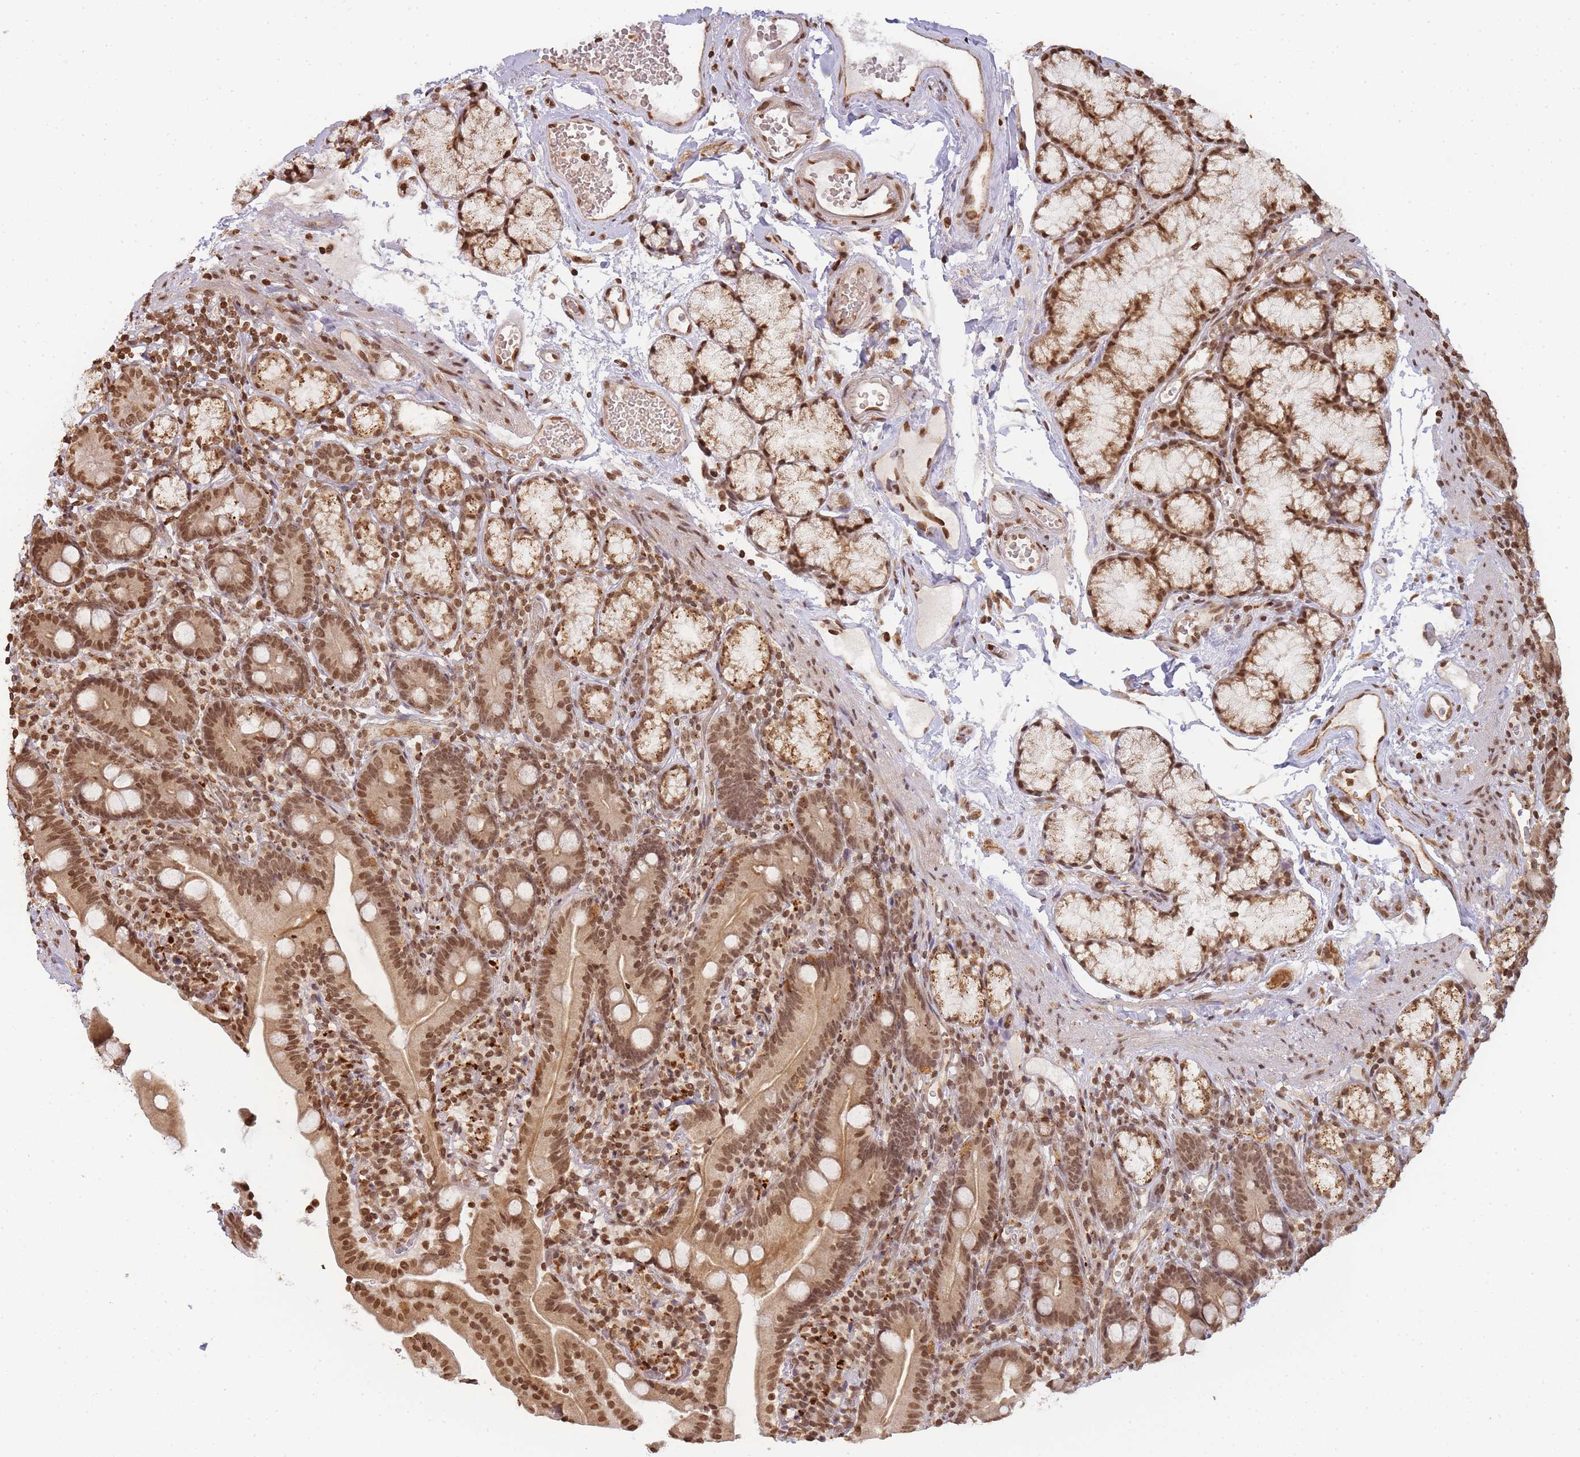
{"staining": {"intensity": "strong", "quantity": ">75%", "location": "cytoplasmic/membranous,nuclear"}, "tissue": "duodenum", "cell_type": "Glandular cells", "image_type": "normal", "snomed": [{"axis": "morphology", "description": "Normal tissue, NOS"}, {"axis": "topography", "description": "Duodenum"}], "caption": "This photomicrograph demonstrates IHC staining of normal duodenum, with high strong cytoplasmic/membranous,nuclear expression in about >75% of glandular cells.", "gene": "WWTR1", "patient": {"sex": "female", "age": 67}}